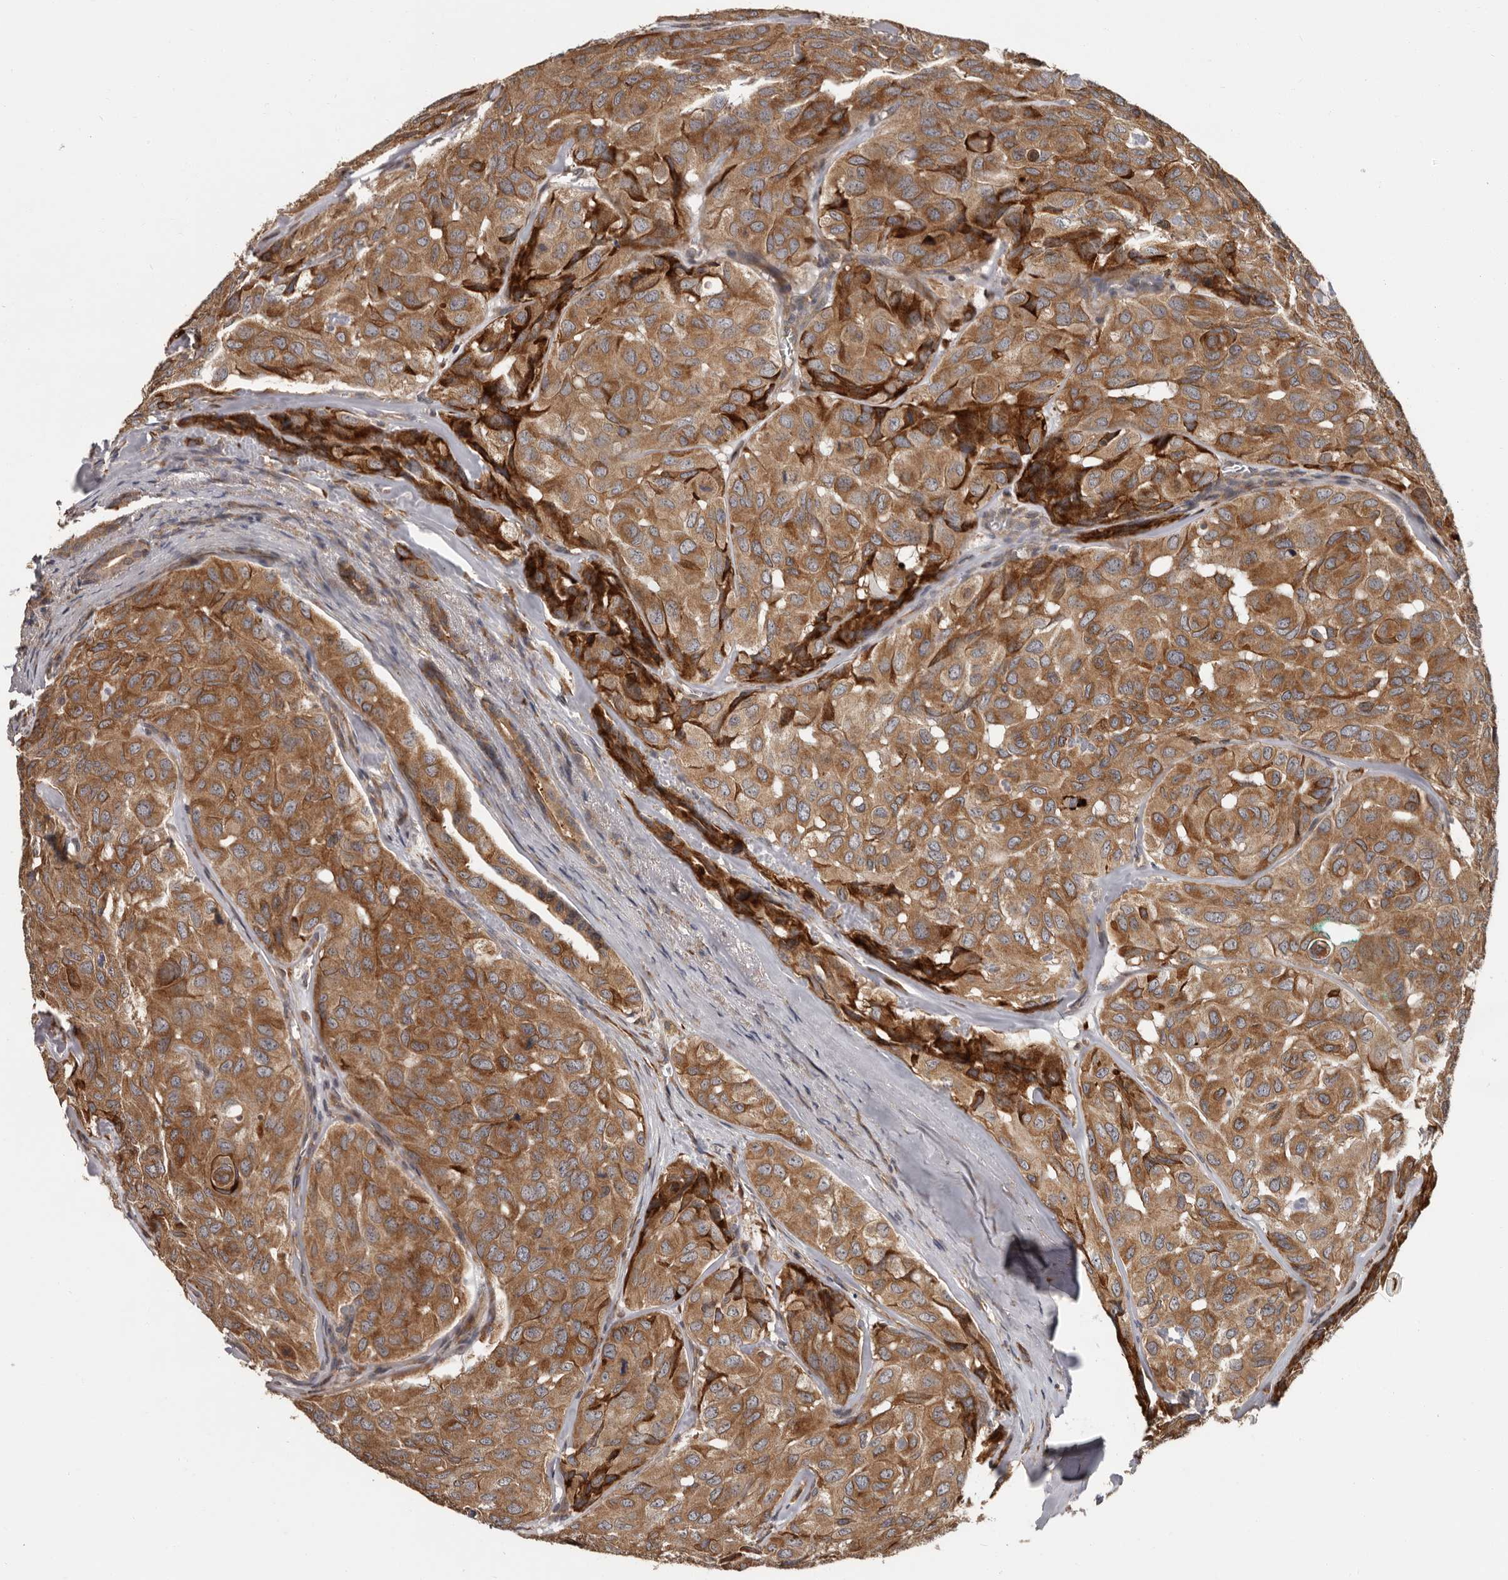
{"staining": {"intensity": "moderate", "quantity": ">75%", "location": "cytoplasmic/membranous"}, "tissue": "head and neck cancer", "cell_type": "Tumor cells", "image_type": "cancer", "snomed": [{"axis": "morphology", "description": "Adenocarcinoma, NOS"}, {"axis": "topography", "description": "Salivary gland, NOS"}, {"axis": "topography", "description": "Head-Neck"}], "caption": "Adenocarcinoma (head and neck) stained with a protein marker reveals moderate staining in tumor cells.", "gene": "MTF1", "patient": {"sex": "female", "age": 76}}